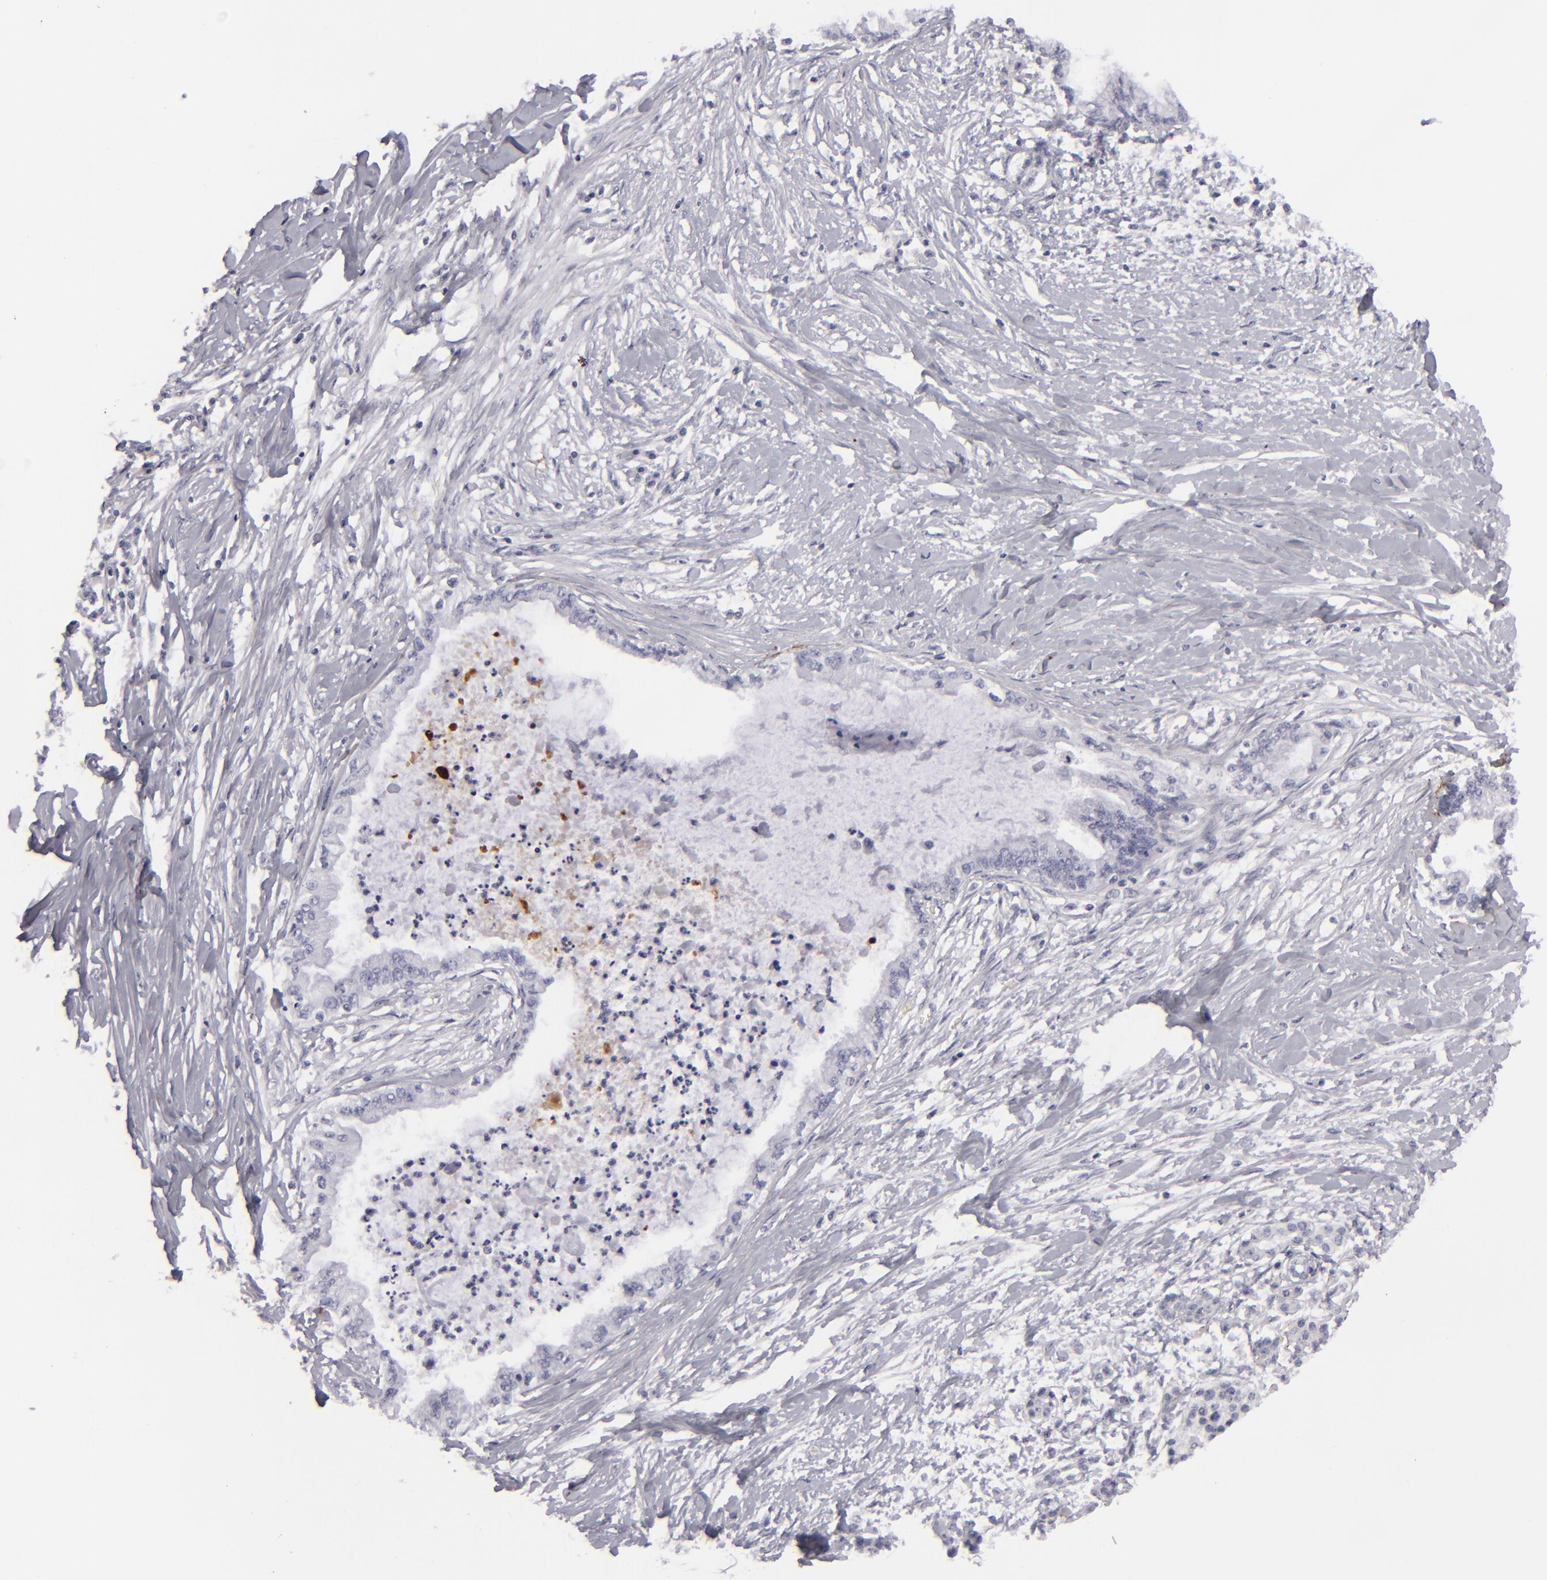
{"staining": {"intensity": "negative", "quantity": "none", "location": "none"}, "tissue": "pancreatic cancer", "cell_type": "Tumor cells", "image_type": "cancer", "snomed": [{"axis": "morphology", "description": "Adenocarcinoma, NOS"}, {"axis": "topography", "description": "Pancreas"}], "caption": "High power microscopy histopathology image of an immunohistochemistry (IHC) histopathology image of pancreatic cancer, revealing no significant staining in tumor cells.", "gene": "C9", "patient": {"sex": "female", "age": 64}}